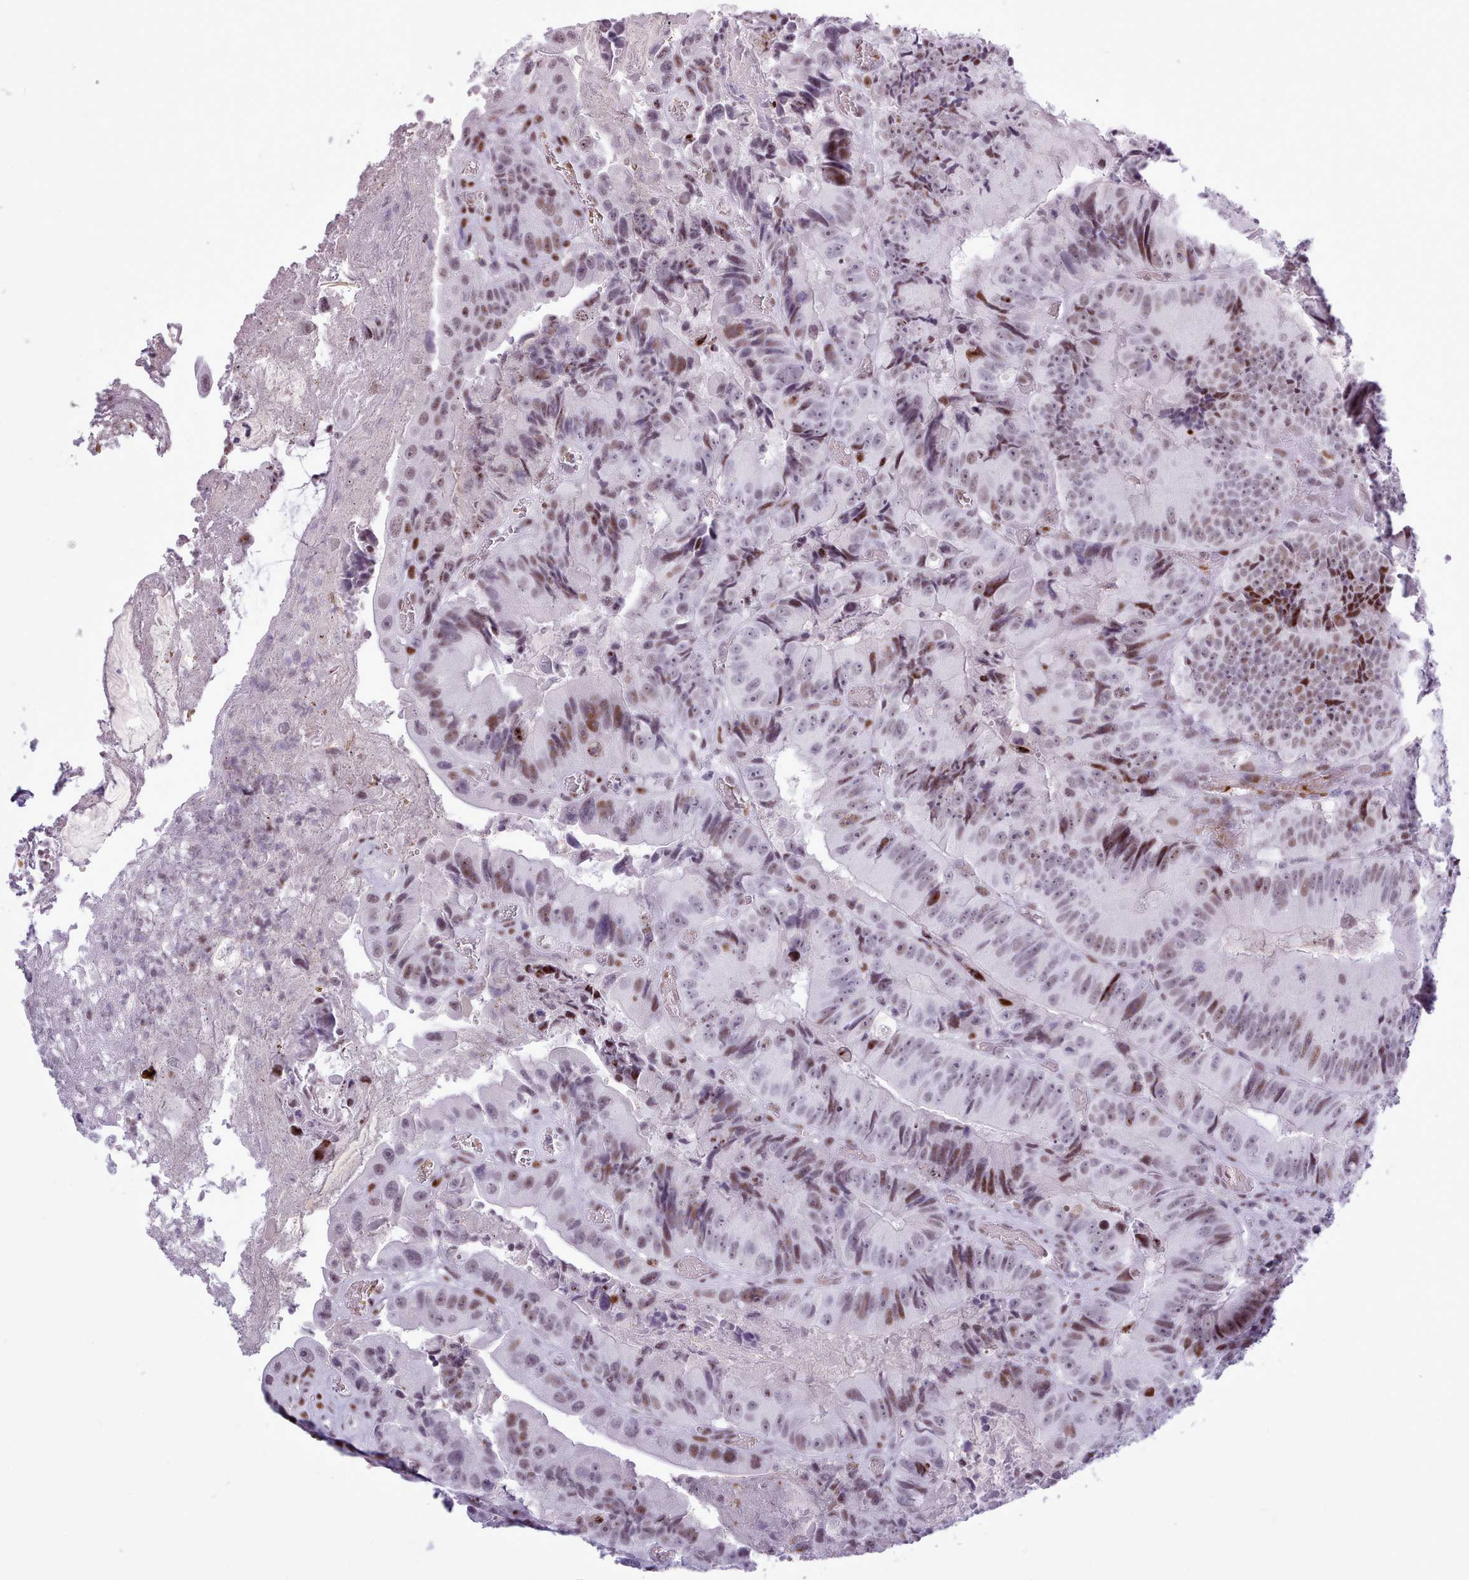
{"staining": {"intensity": "moderate", "quantity": "25%-75%", "location": "nuclear"}, "tissue": "colorectal cancer", "cell_type": "Tumor cells", "image_type": "cancer", "snomed": [{"axis": "morphology", "description": "Adenocarcinoma, NOS"}, {"axis": "topography", "description": "Colon"}], "caption": "IHC (DAB) staining of human colorectal cancer (adenocarcinoma) demonstrates moderate nuclear protein staining in about 25%-75% of tumor cells.", "gene": "SRSF4", "patient": {"sex": "female", "age": 86}}